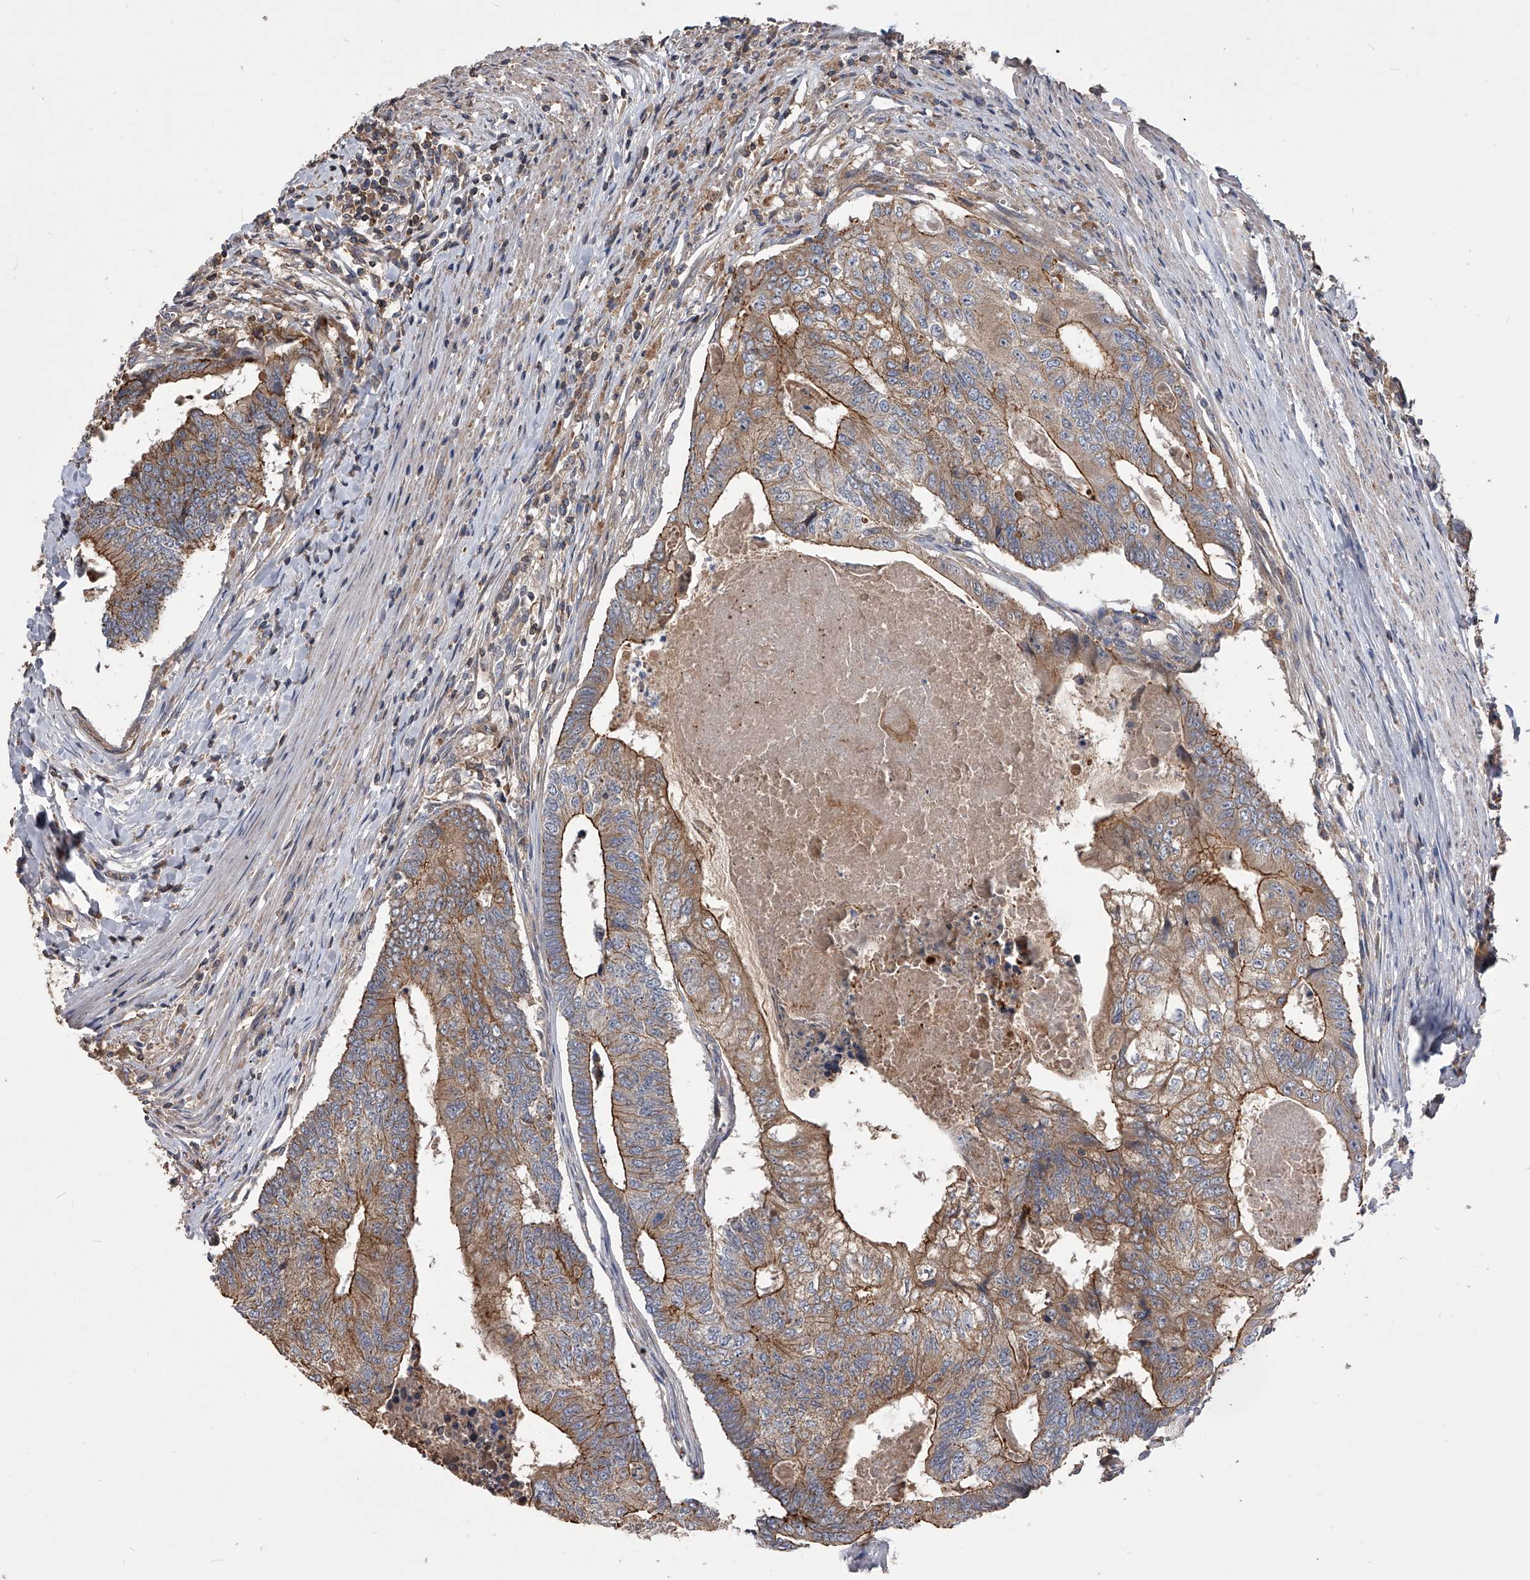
{"staining": {"intensity": "moderate", "quantity": ">75%", "location": "cytoplasmic/membranous"}, "tissue": "colorectal cancer", "cell_type": "Tumor cells", "image_type": "cancer", "snomed": [{"axis": "morphology", "description": "Adenocarcinoma, NOS"}, {"axis": "topography", "description": "Colon"}], "caption": "Colorectal cancer (adenocarcinoma) was stained to show a protein in brown. There is medium levels of moderate cytoplasmic/membranous staining in approximately >75% of tumor cells.", "gene": "CUL7", "patient": {"sex": "female", "age": 67}}